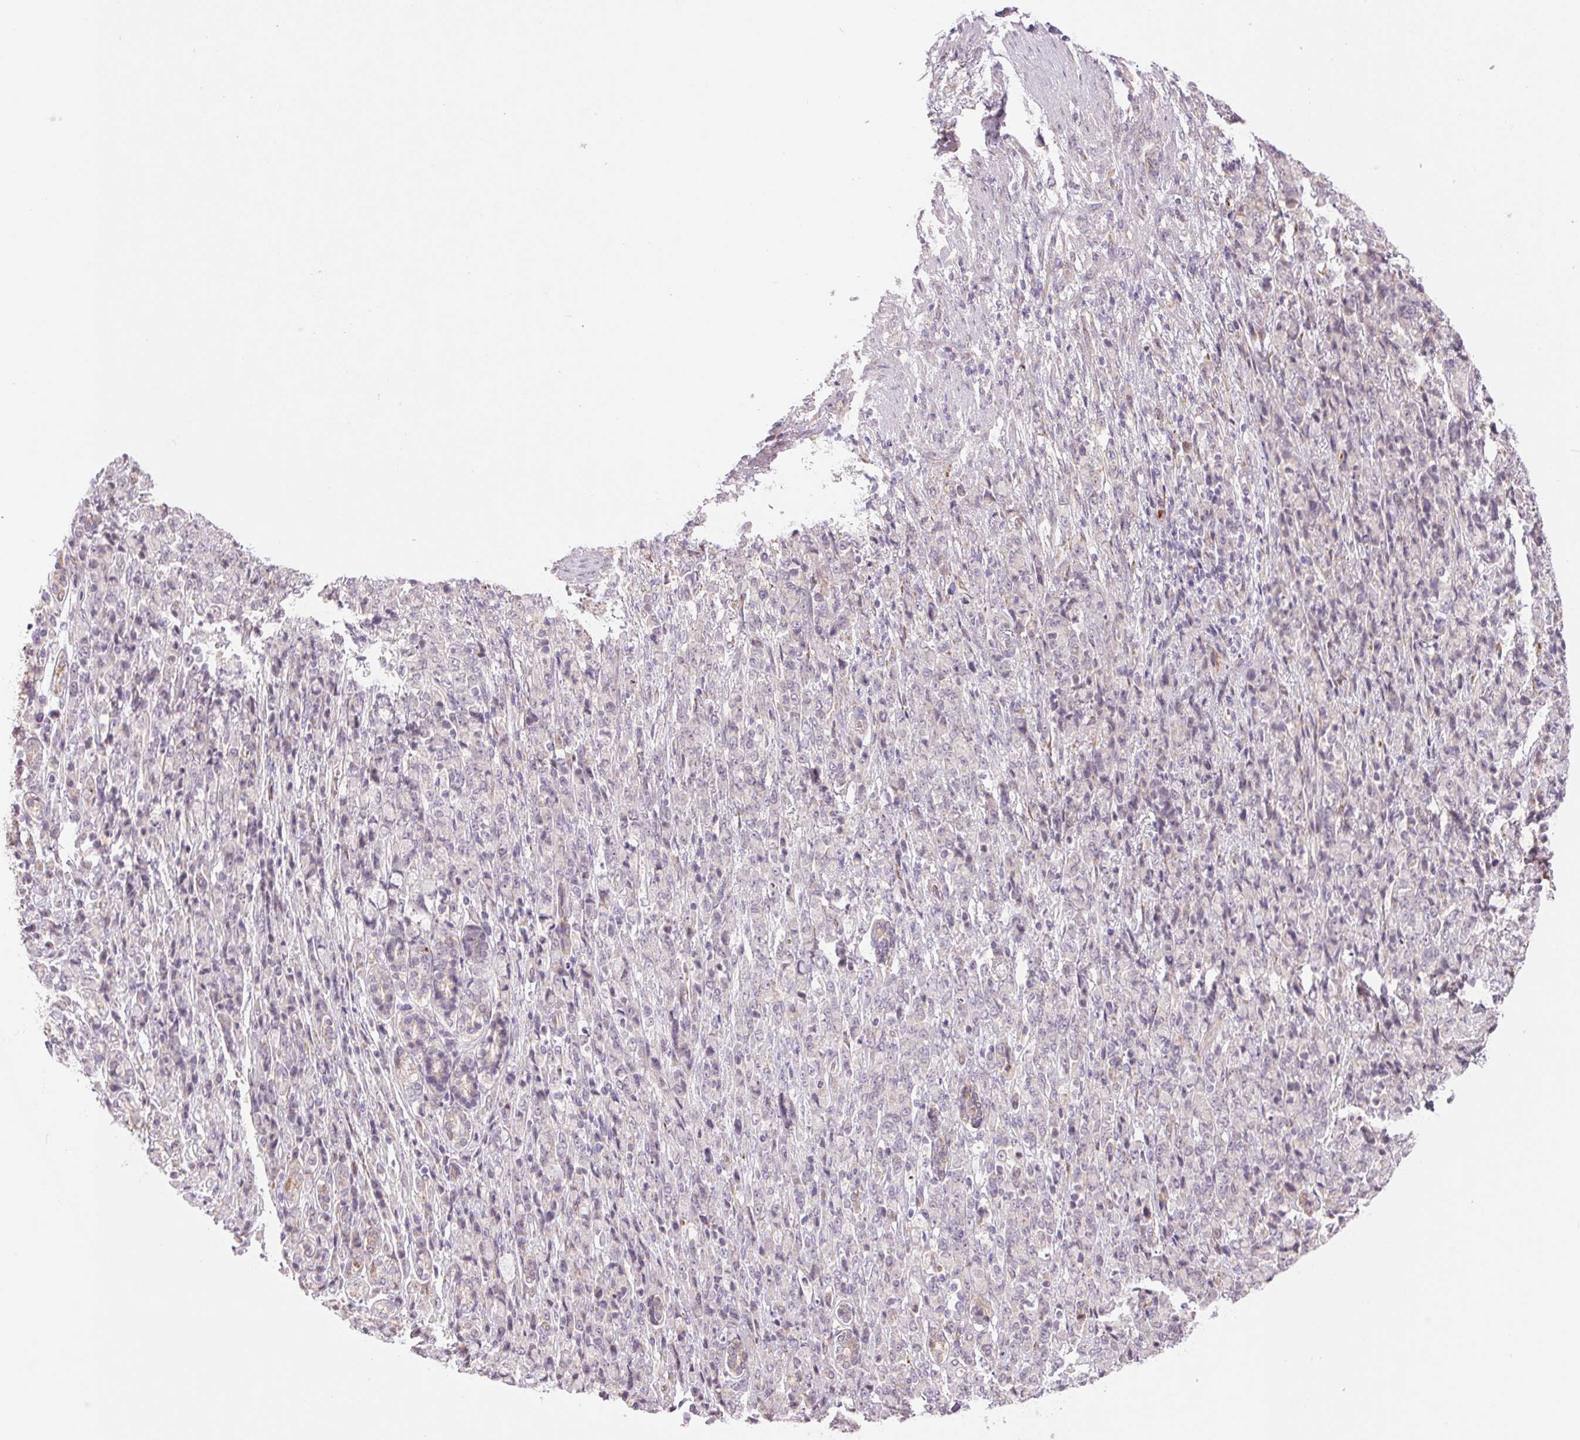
{"staining": {"intensity": "negative", "quantity": "none", "location": "none"}, "tissue": "stomach cancer", "cell_type": "Tumor cells", "image_type": "cancer", "snomed": [{"axis": "morphology", "description": "Adenocarcinoma, NOS"}, {"axis": "topography", "description": "Stomach"}], "caption": "DAB immunohistochemical staining of stomach adenocarcinoma reveals no significant expression in tumor cells.", "gene": "METTL17", "patient": {"sex": "female", "age": 79}}